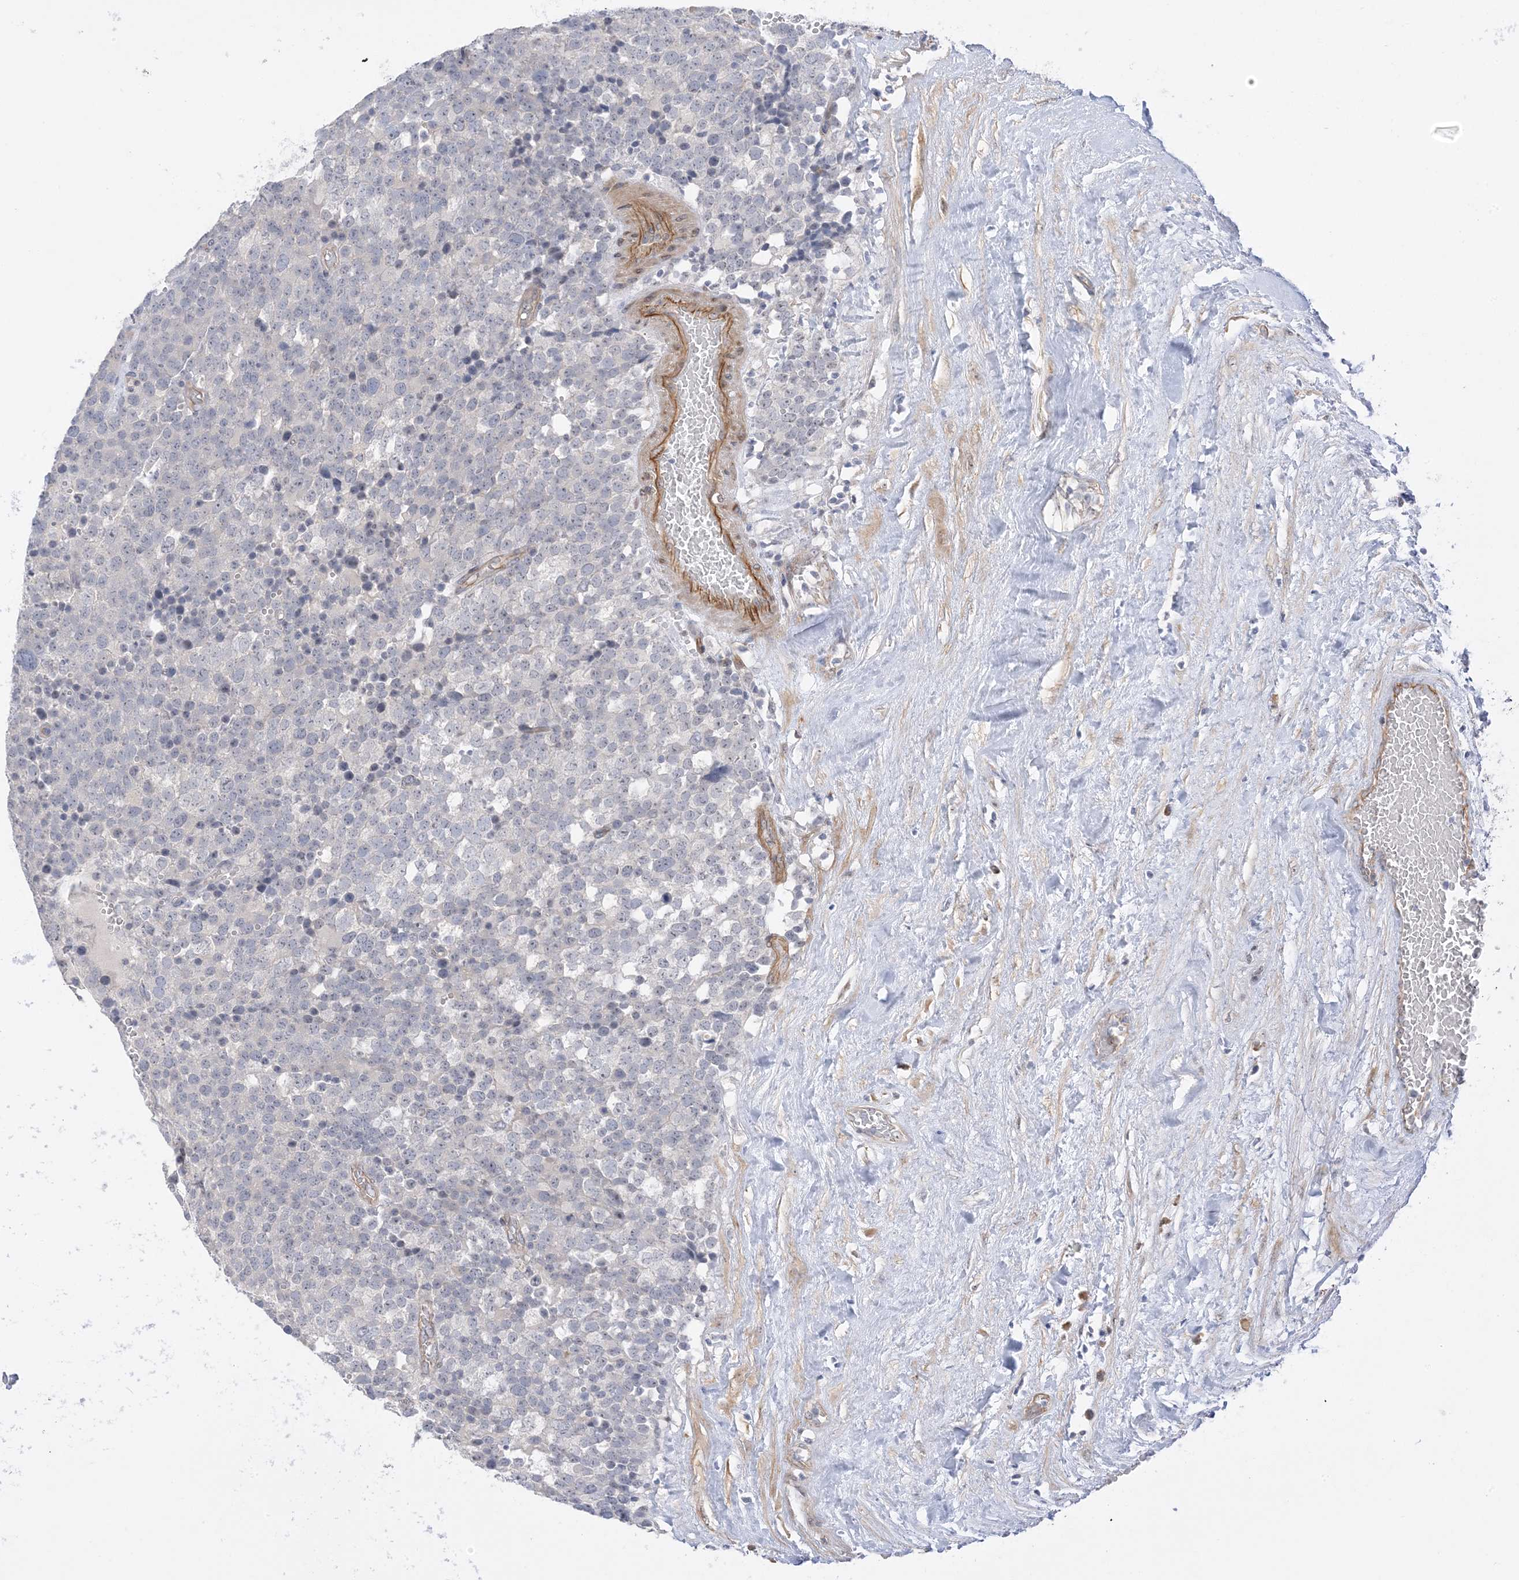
{"staining": {"intensity": "negative", "quantity": "none", "location": "none"}, "tissue": "testis cancer", "cell_type": "Tumor cells", "image_type": "cancer", "snomed": [{"axis": "morphology", "description": "Seminoma, NOS"}, {"axis": "topography", "description": "Testis"}], "caption": "This is an IHC micrograph of testis seminoma. There is no positivity in tumor cells.", "gene": "IL36B", "patient": {"sex": "male", "age": 71}}